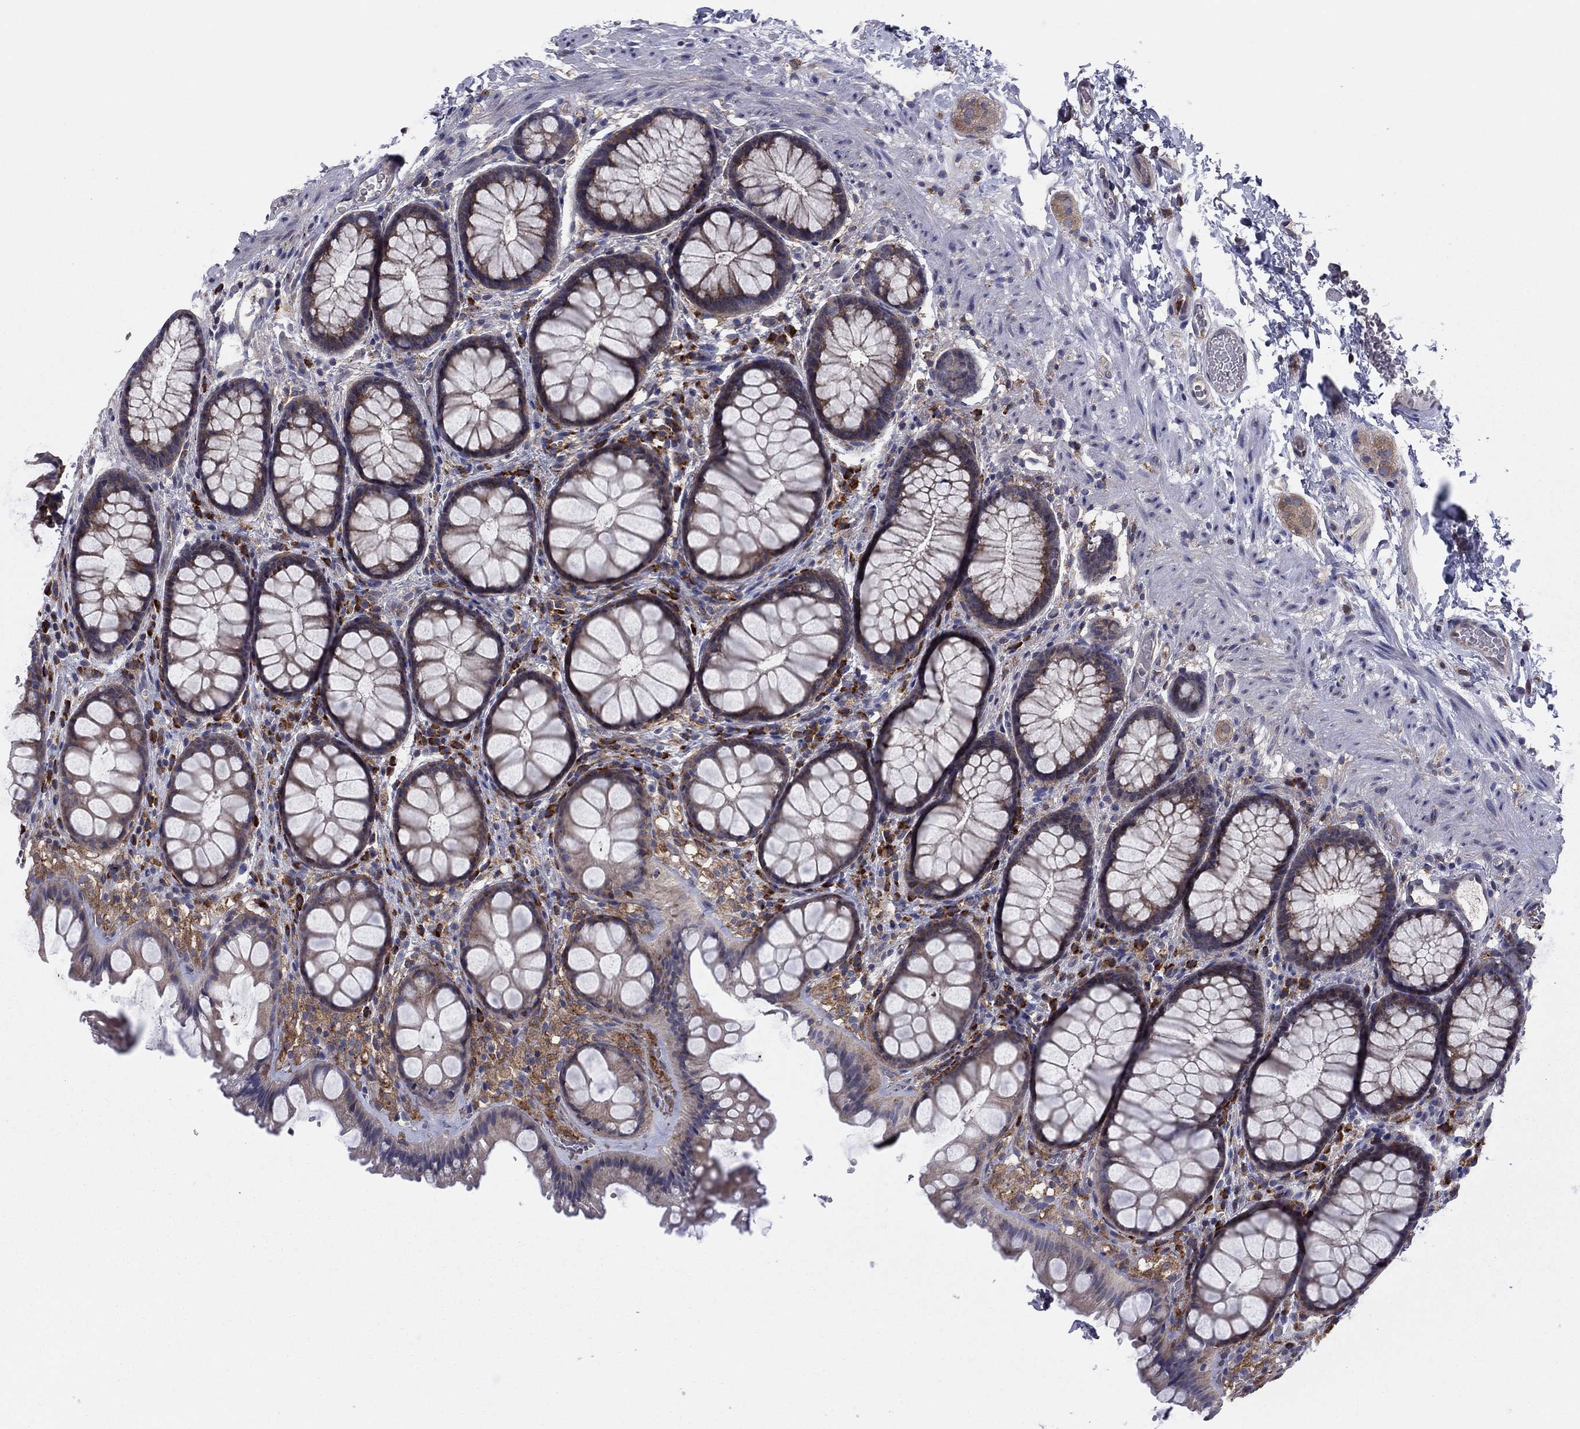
{"staining": {"intensity": "moderate", "quantity": "<25%", "location": "cytoplasmic/membranous"}, "tissue": "rectum", "cell_type": "Glandular cells", "image_type": "normal", "snomed": [{"axis": "morphology", "description": "Normal tissue, NOS"}, {"axis": "topography", "description": "Rectum"}], "caption": "Rectum stained with a protein marker exhibits moderate staining in glandular cells.", "gene": "MEA1", "patient": {"sex": "female", "age": 62}}